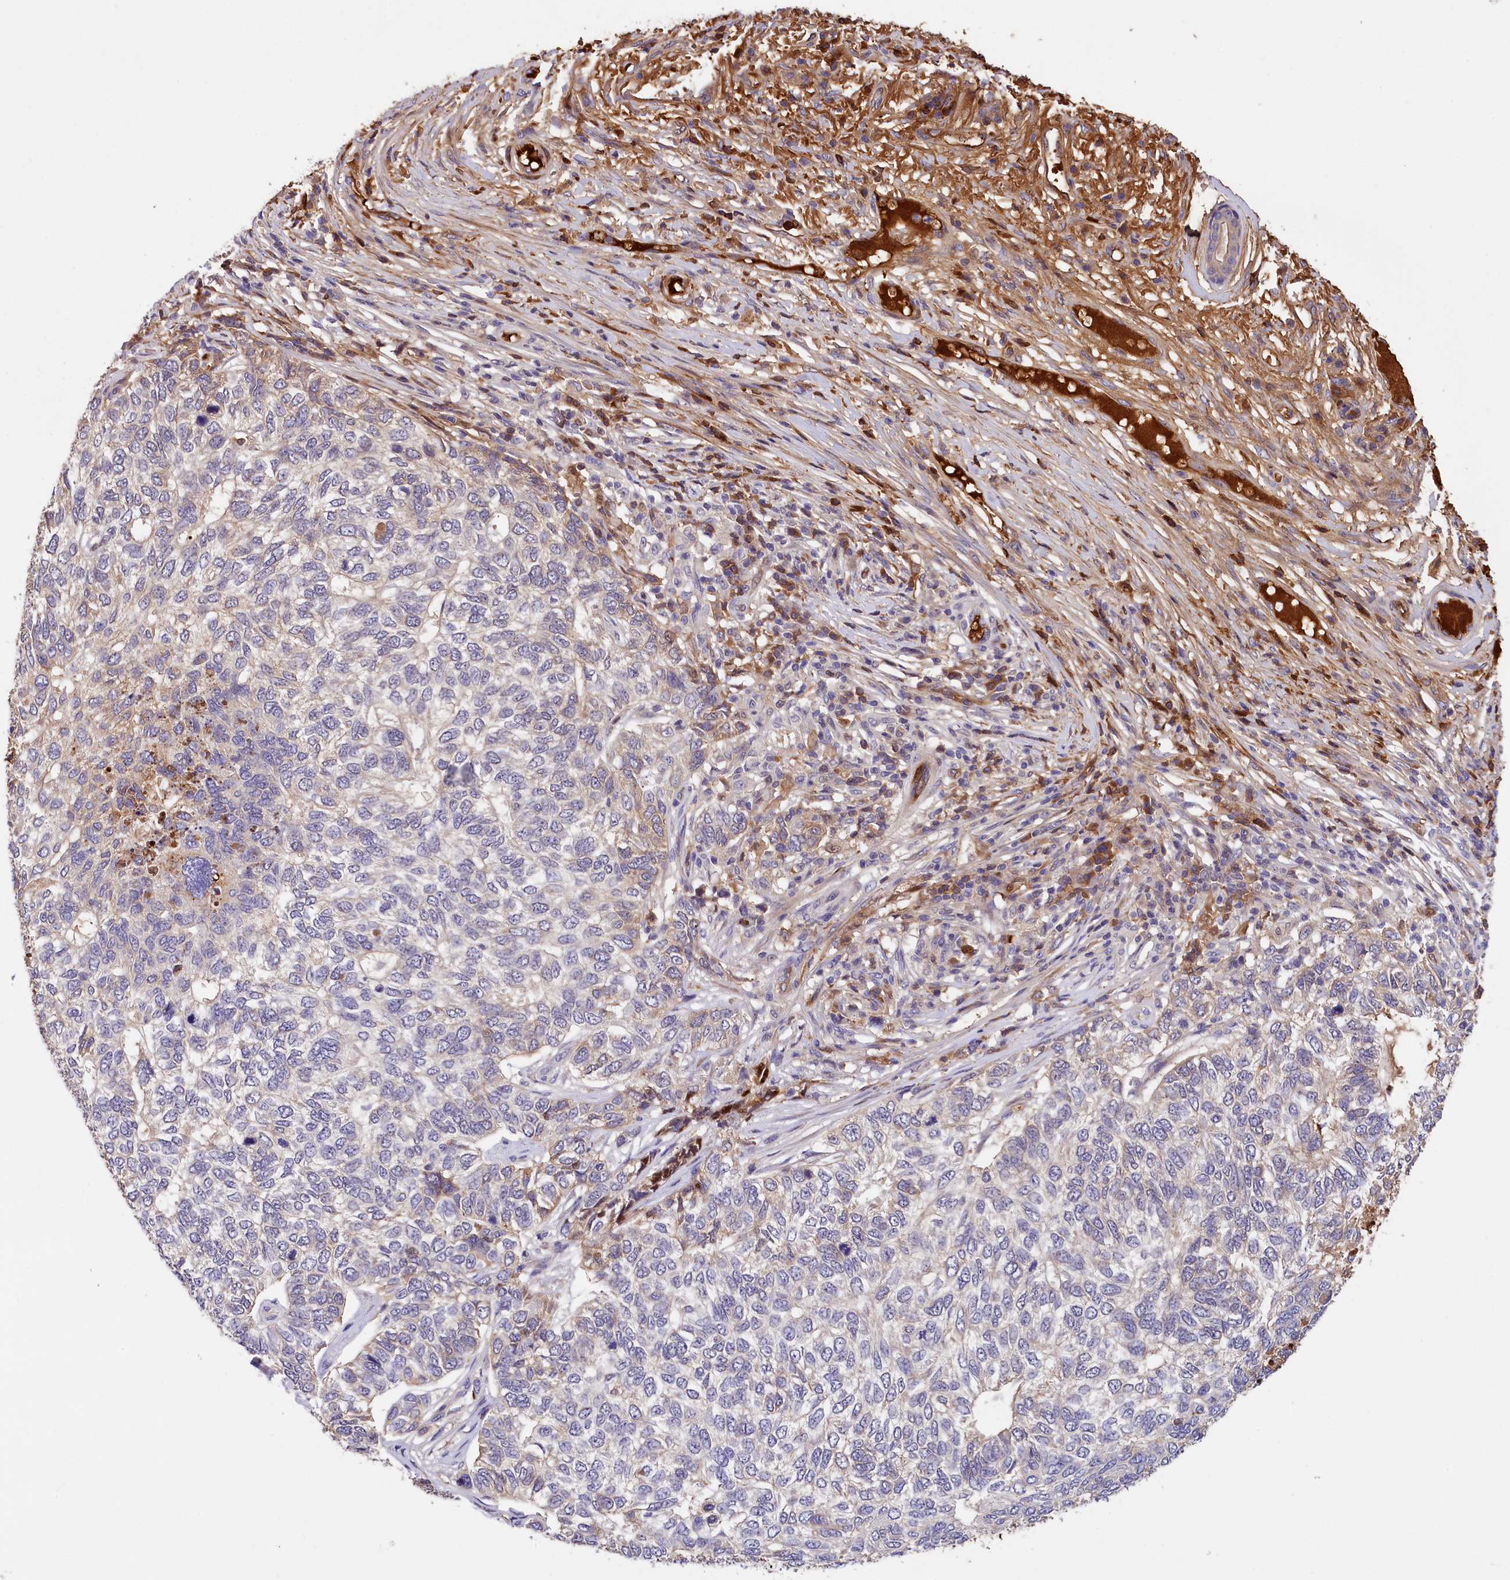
{"staining": {"intensity": "weak", "quantity": "<25%", "location": "cytoplasmic/membranous"}, "tissue": "skin cancer", "cell_type": "Tumor cells", "image_type": "cancer", "snomed": [{"axis": "morphology", "description": "Basal cell carcinoma"}, {"axis": "topography", "description": "Skin"}], "caption": "A micrograph of human skin cancer is negative for staining in tumor cells.", "gene": "PHAF1", "patient": {"sex": "female", "age": 65}}